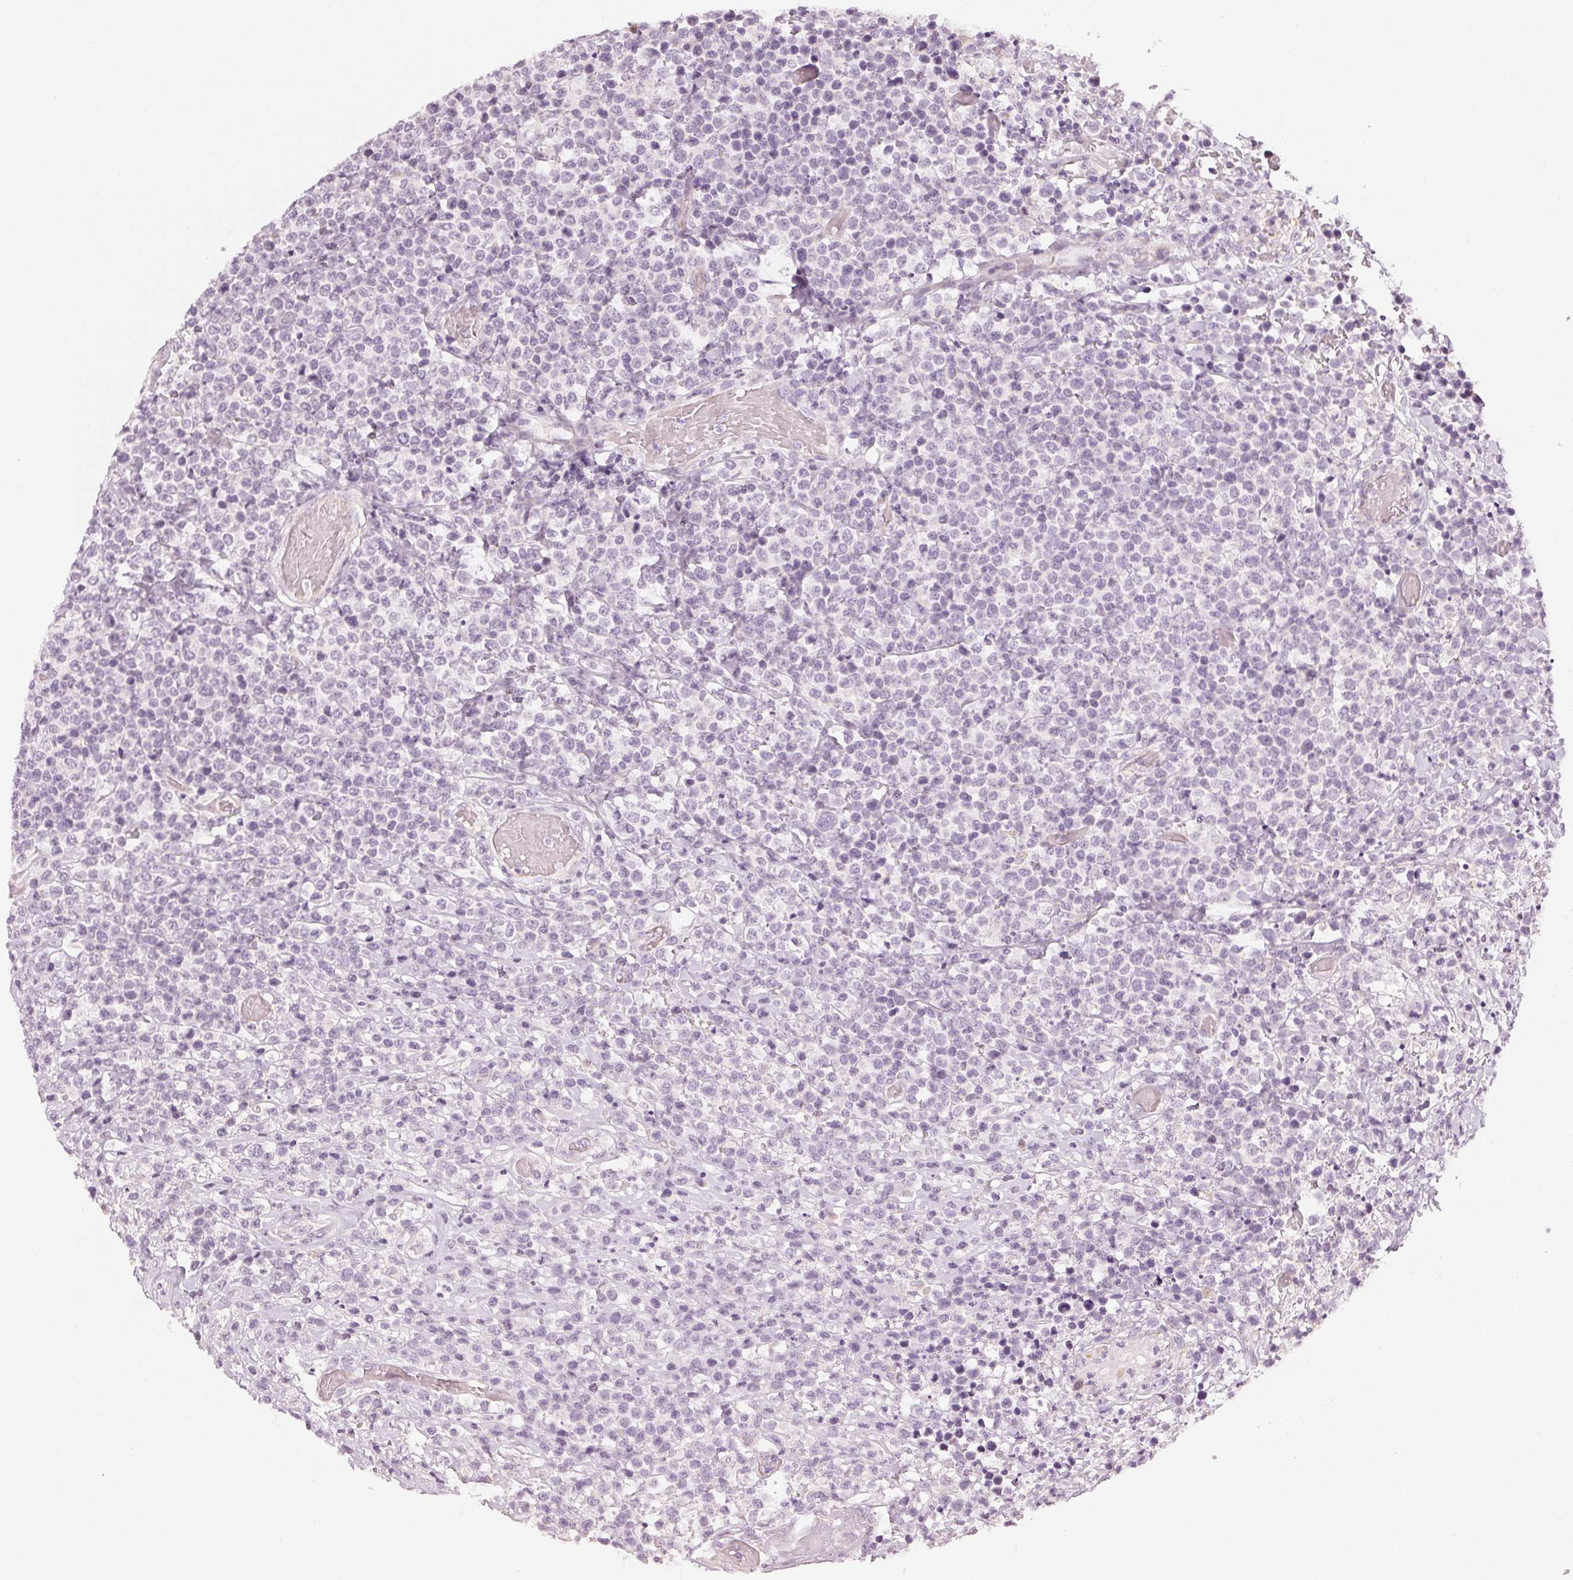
{"staining": {"intensity": "negative", "quantity": "none", "location": "none"}, "tissue": "lymphoma", "cell_type": "Tumor cells", "image_type": "cancer", "snomed": [{"axis": "morphology", "description": "Malignant lymphoma, non-Hodgkin's type, High grade"}, {"axis": "topography", "description": "Soft tissue"}], "caption": "Protein analysis of lymphoma shows no significant expression in tumor cells.", "gene": "APLP1", "patient": {"sex": "female", "age": 56}}